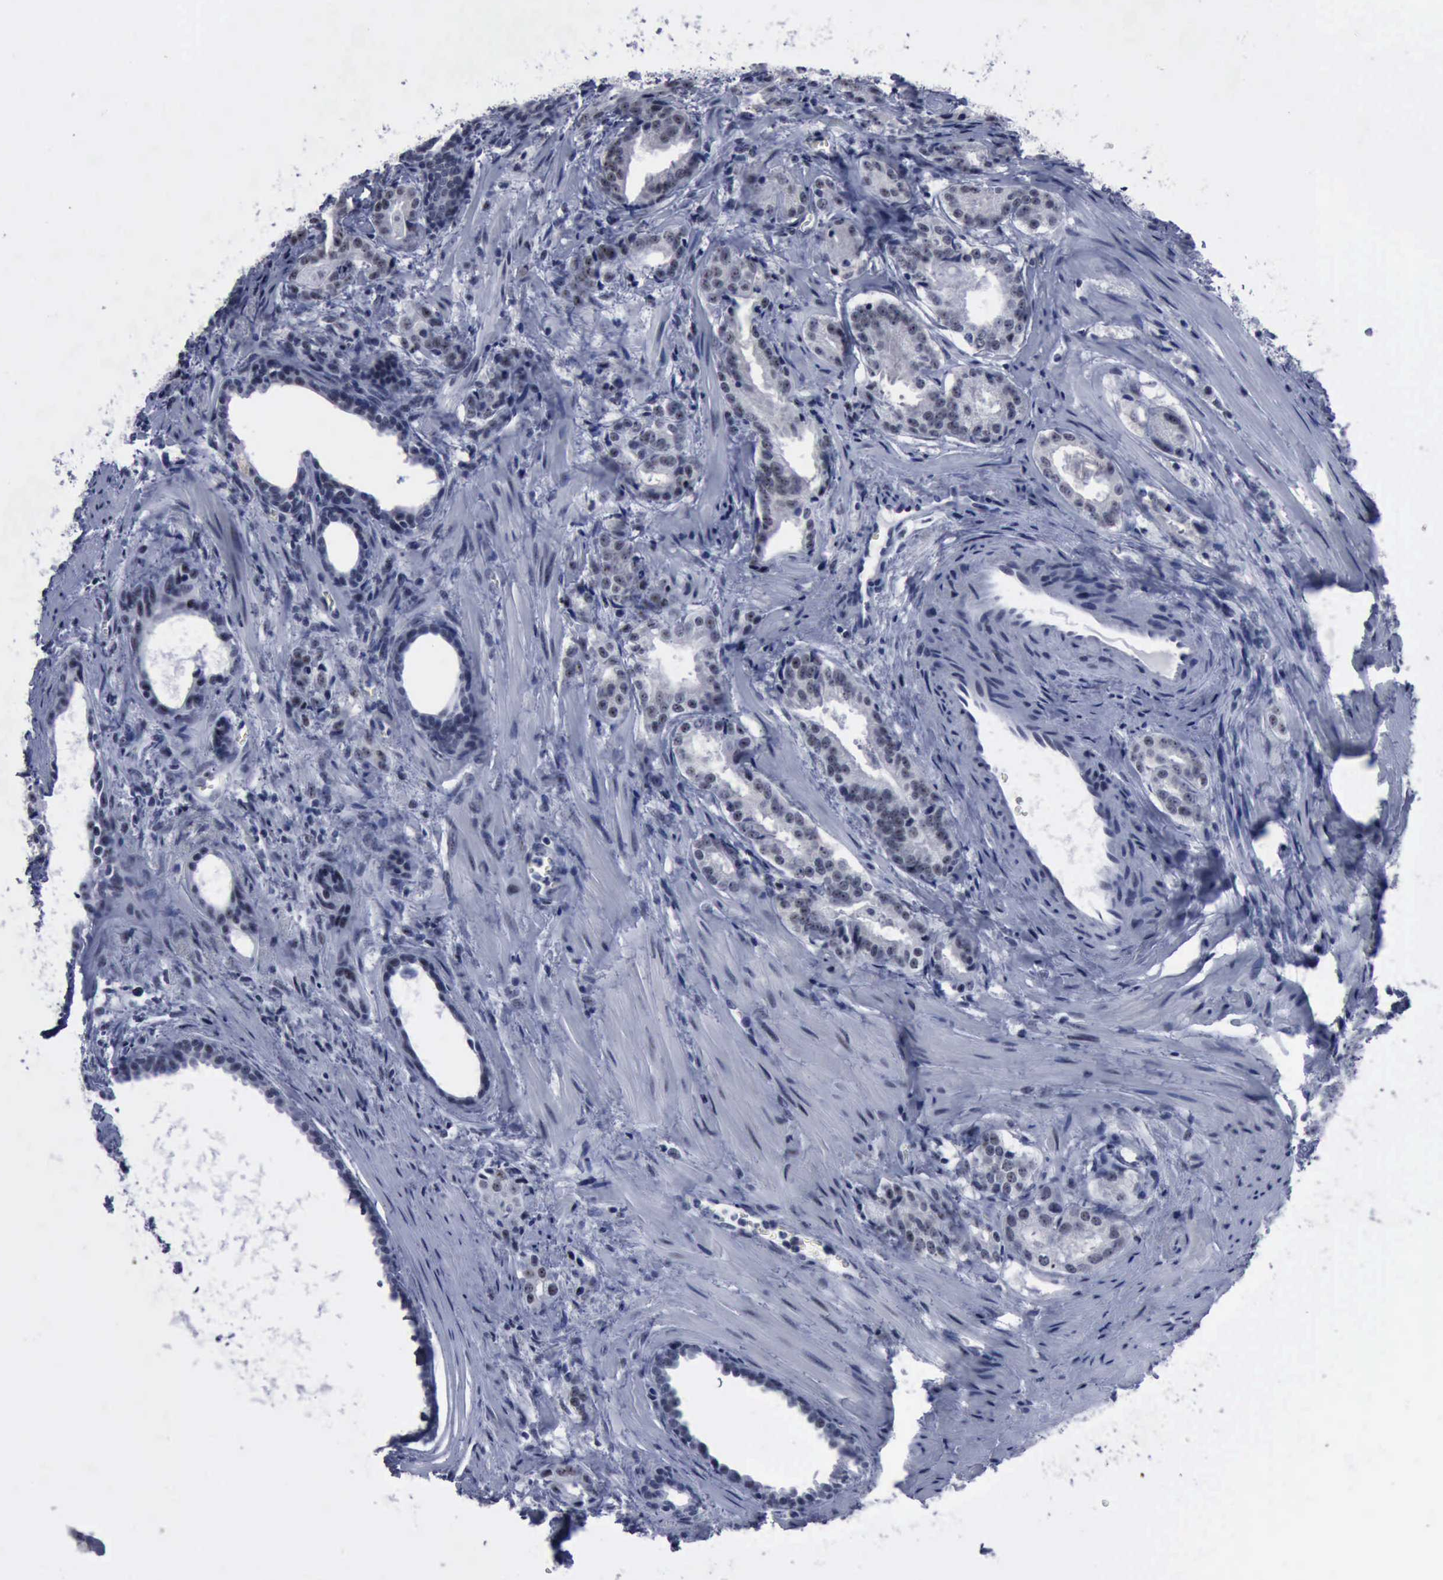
{"staining": {"intensity": "negative", "quantity": "none", "location": "none"}, "tissue": "prostate cancer", "cell_type": "Tumor cells", "image_type": "cancer", "snomed": [{"axis": "morphology", "description": "Adenocarcinoma, Medium grade"}, {"axis": "topography", "description": "Prostate"}], "caption": "An image of prostate cancer (adenocarcinoma (medium-grade)) stained for a protein demonstrates no brown staining in tumor cells.", "gene": "BRD1", "patient": {"sex": "male", "age": 64}}